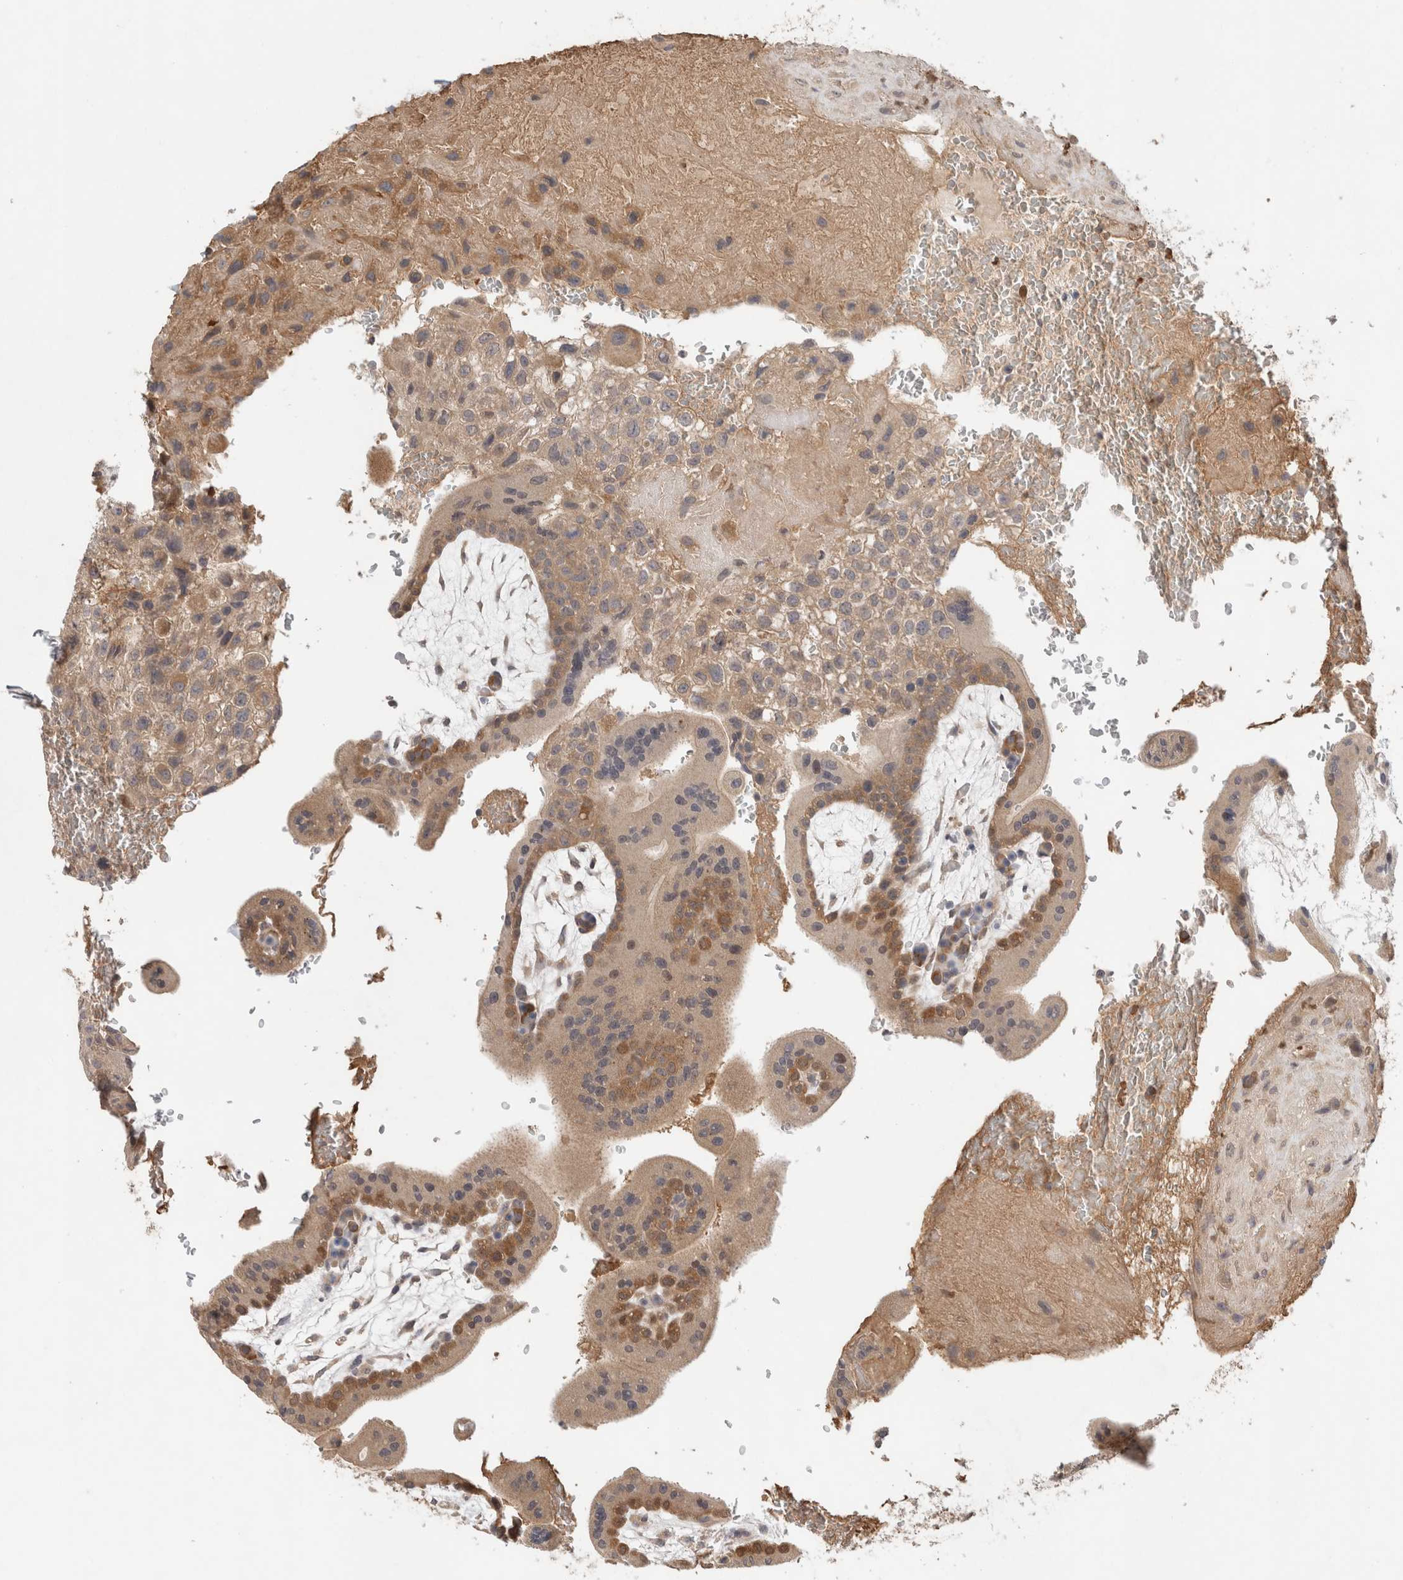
{"staining": {"intensity": "weak", "quantity": ">75%", "location": "cytoplasmic/membranous"}, "tissue": "placenta", "cell_type": "Decidual cells", "image_type": "normal", "snomed": [{"axis": "morphology", "description": "Normal tissue, NOS"}, {"axis": "topography", "description": "Placenta"}], "caption": "IHC of benign placenta reveals low levels of weak cytoplasmic/membranous staining in approximately >75% of decidual cells. (DAB (3,3'-diaminobenzidine) IHC with brightfield microscopy, high magnification).", "gene": "SGK1", "patient": {"sex": "female", "age": 35}}